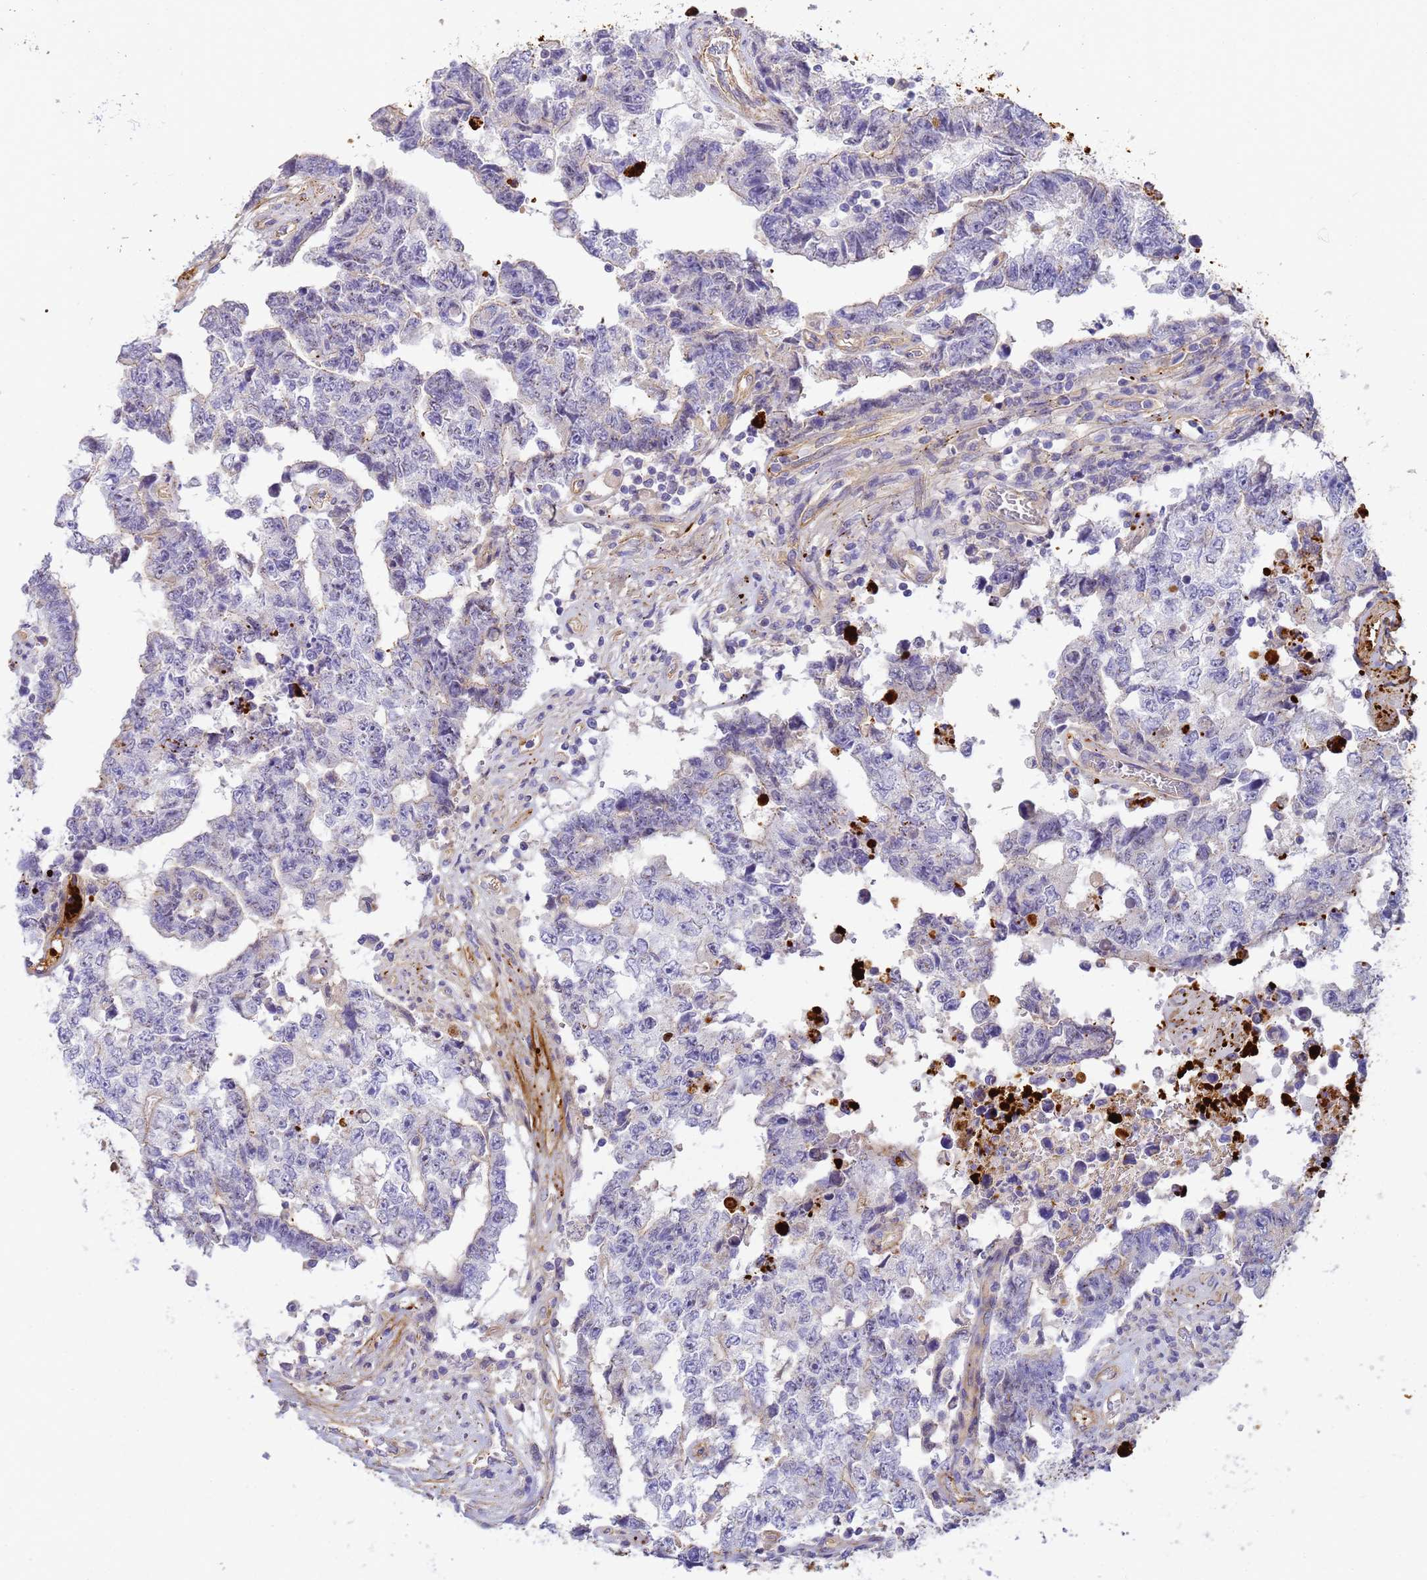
{"staining": {"intensity": "negative", "quantity": "none", "location": "none"}, "tissue": "testis cancer", "cell_type": "Tumor cells", "image_type": "cancer", "snomed": [{"axis": "morphology", "description": "Normal tissue, NOS"}, {"axis": "morphology", "description": "Carcinoma, Embryonal, NOS"}, {"axis": "topography", "description": "Testis"}, {"axis": "topography", "description": "Epididymis"}], "caption": "Micrograph shows no protein expression in tumor cells of testis cancer tissue. Nuclei are stained in blue.", "gene": "MYL12A", "patient": {"sex": "male", "age": 25}}